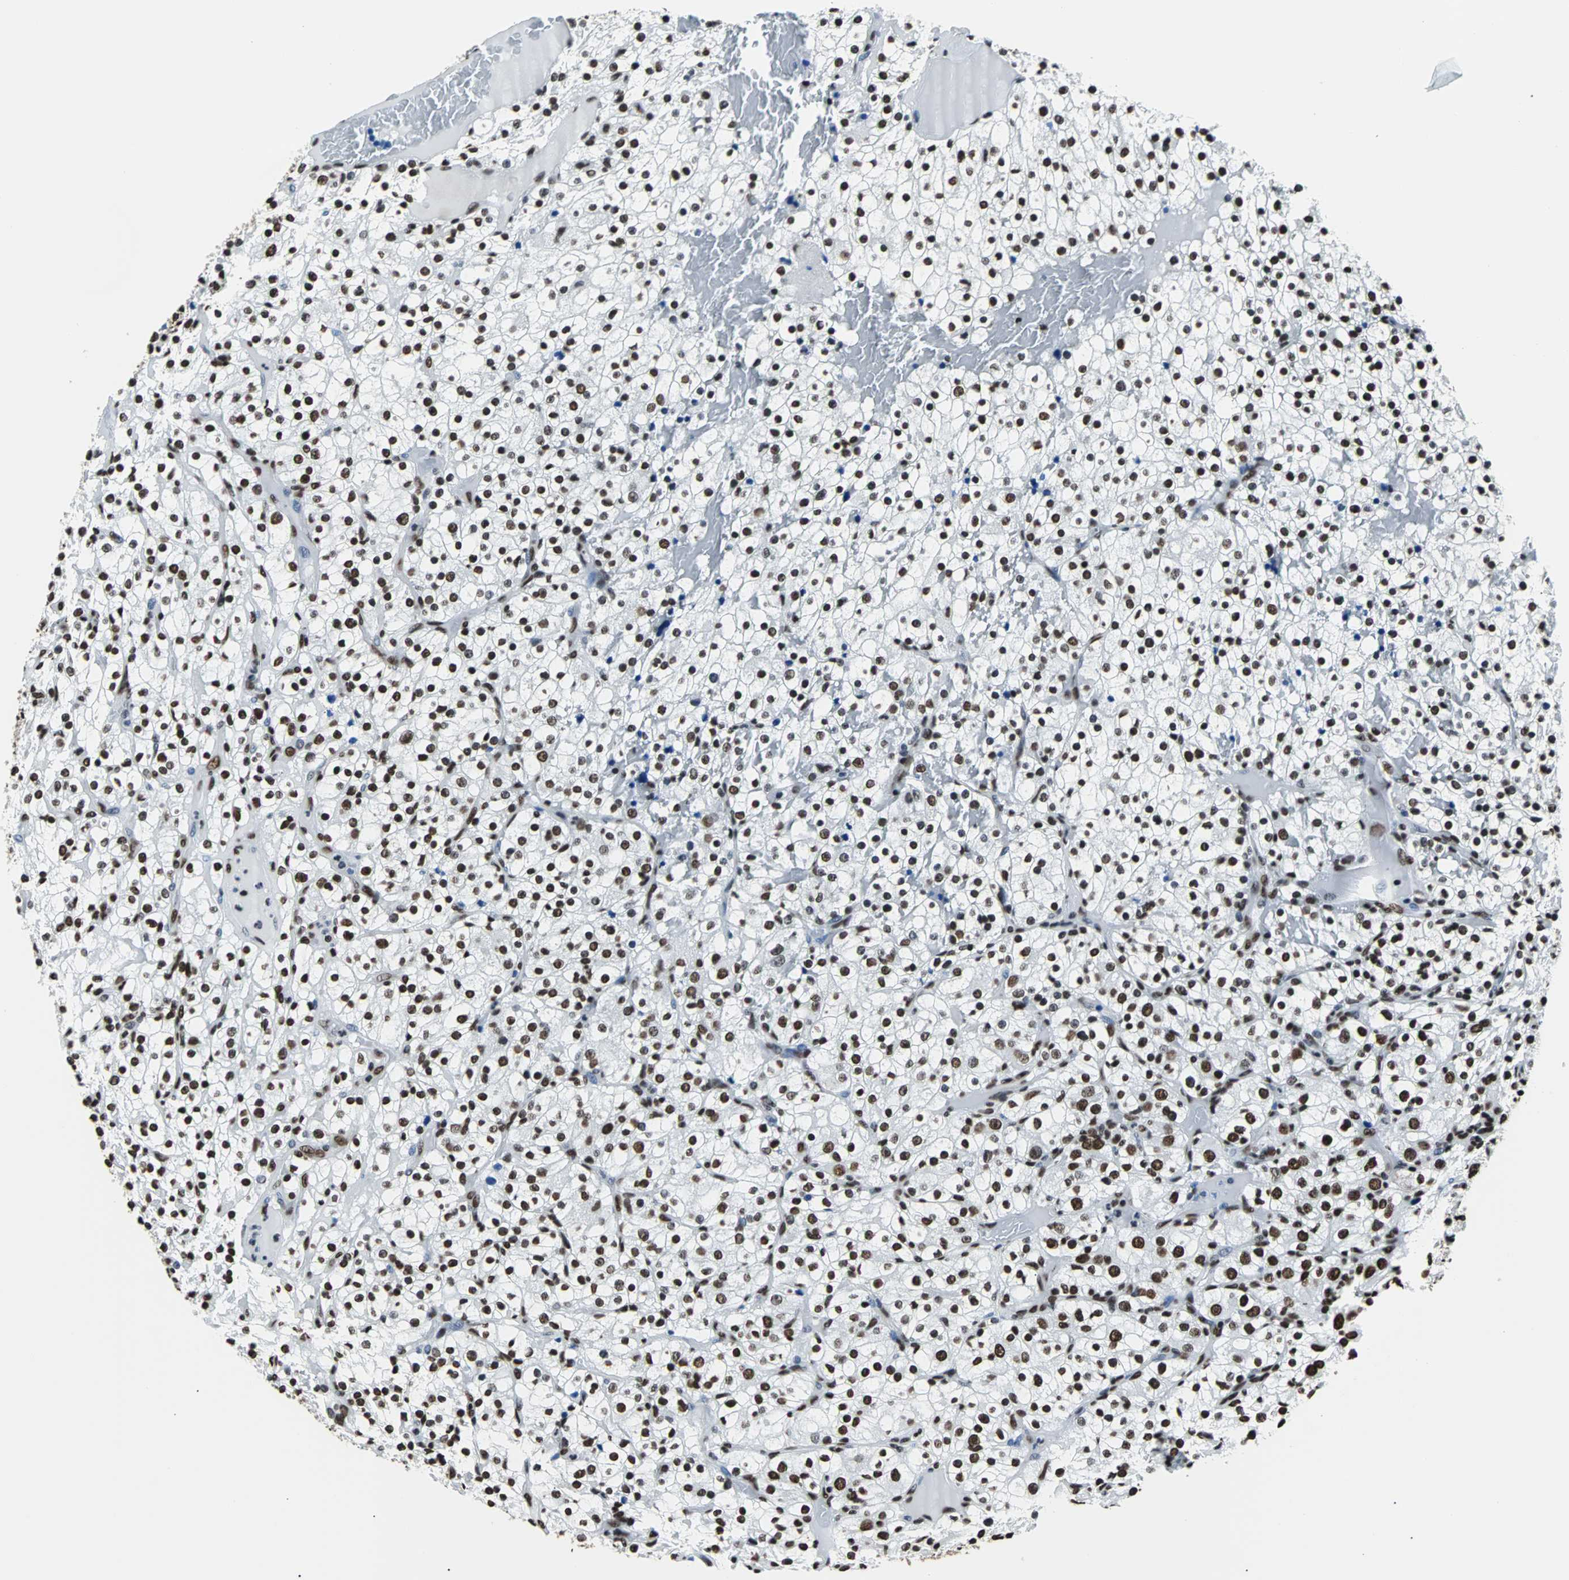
{"staining": {"intensity": "strong", "quantity": ">75%", "location": "nuclear"}, "tissue": "renal cancer", "cell_type": "Tumor cells", "image_type": "cancer", "snomed": [{"axis": "morphology", "description": "Normal tissue, NOS"}, {"axis": "morphology", "description": "Adenocarcinoma, NOS"}, {"axis": "topography", "description": "Kidney"}], "caption": "Human renal cancer stained with a protein marker exhibits strong staining in tumor cells.", "gene": "FUBP1", "patient": {"sex": "female", "age": 72}}